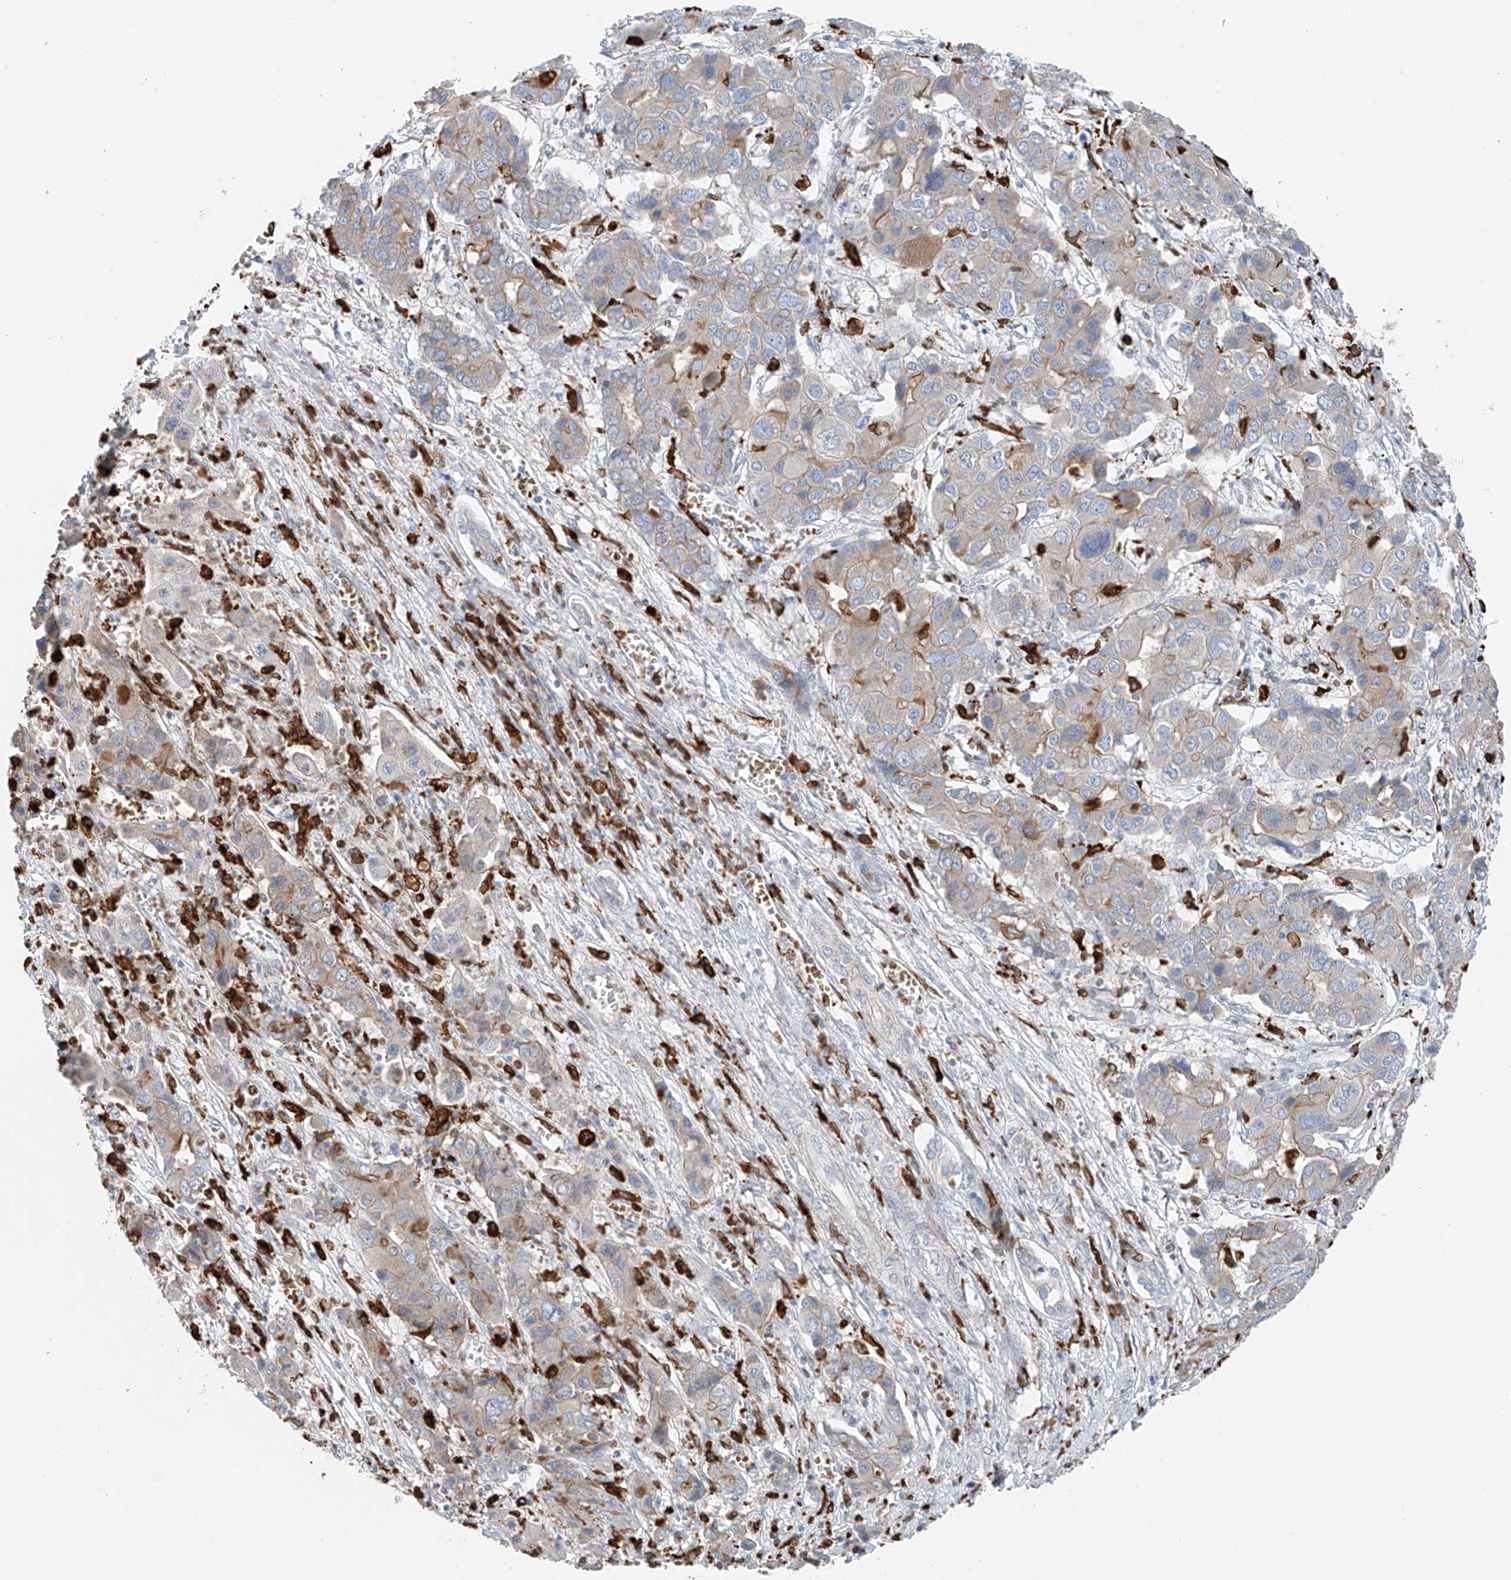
{"staining": {"intensity": "weak", "quantity": "25%-75%", "location": "cytoplasmic/membranous"}, "tissue": "liver cancer", "cell_type": "Tumor cells", "image_type": "cancer", "snomed": [{"axis": "morphology", "description": "Cholangiocarcinoma"}, {"axis": "topography", "description": "Liver"}], "caption": "IHC (DAB) staining of human cholangiocarcinoma (liver) demonstrates weak cytoplasmic/membranous protein expression in approximately 25%-75% of tumor cells.", "gene": "TBXAS1", "patient": {"sex": "male", "age": 67}}